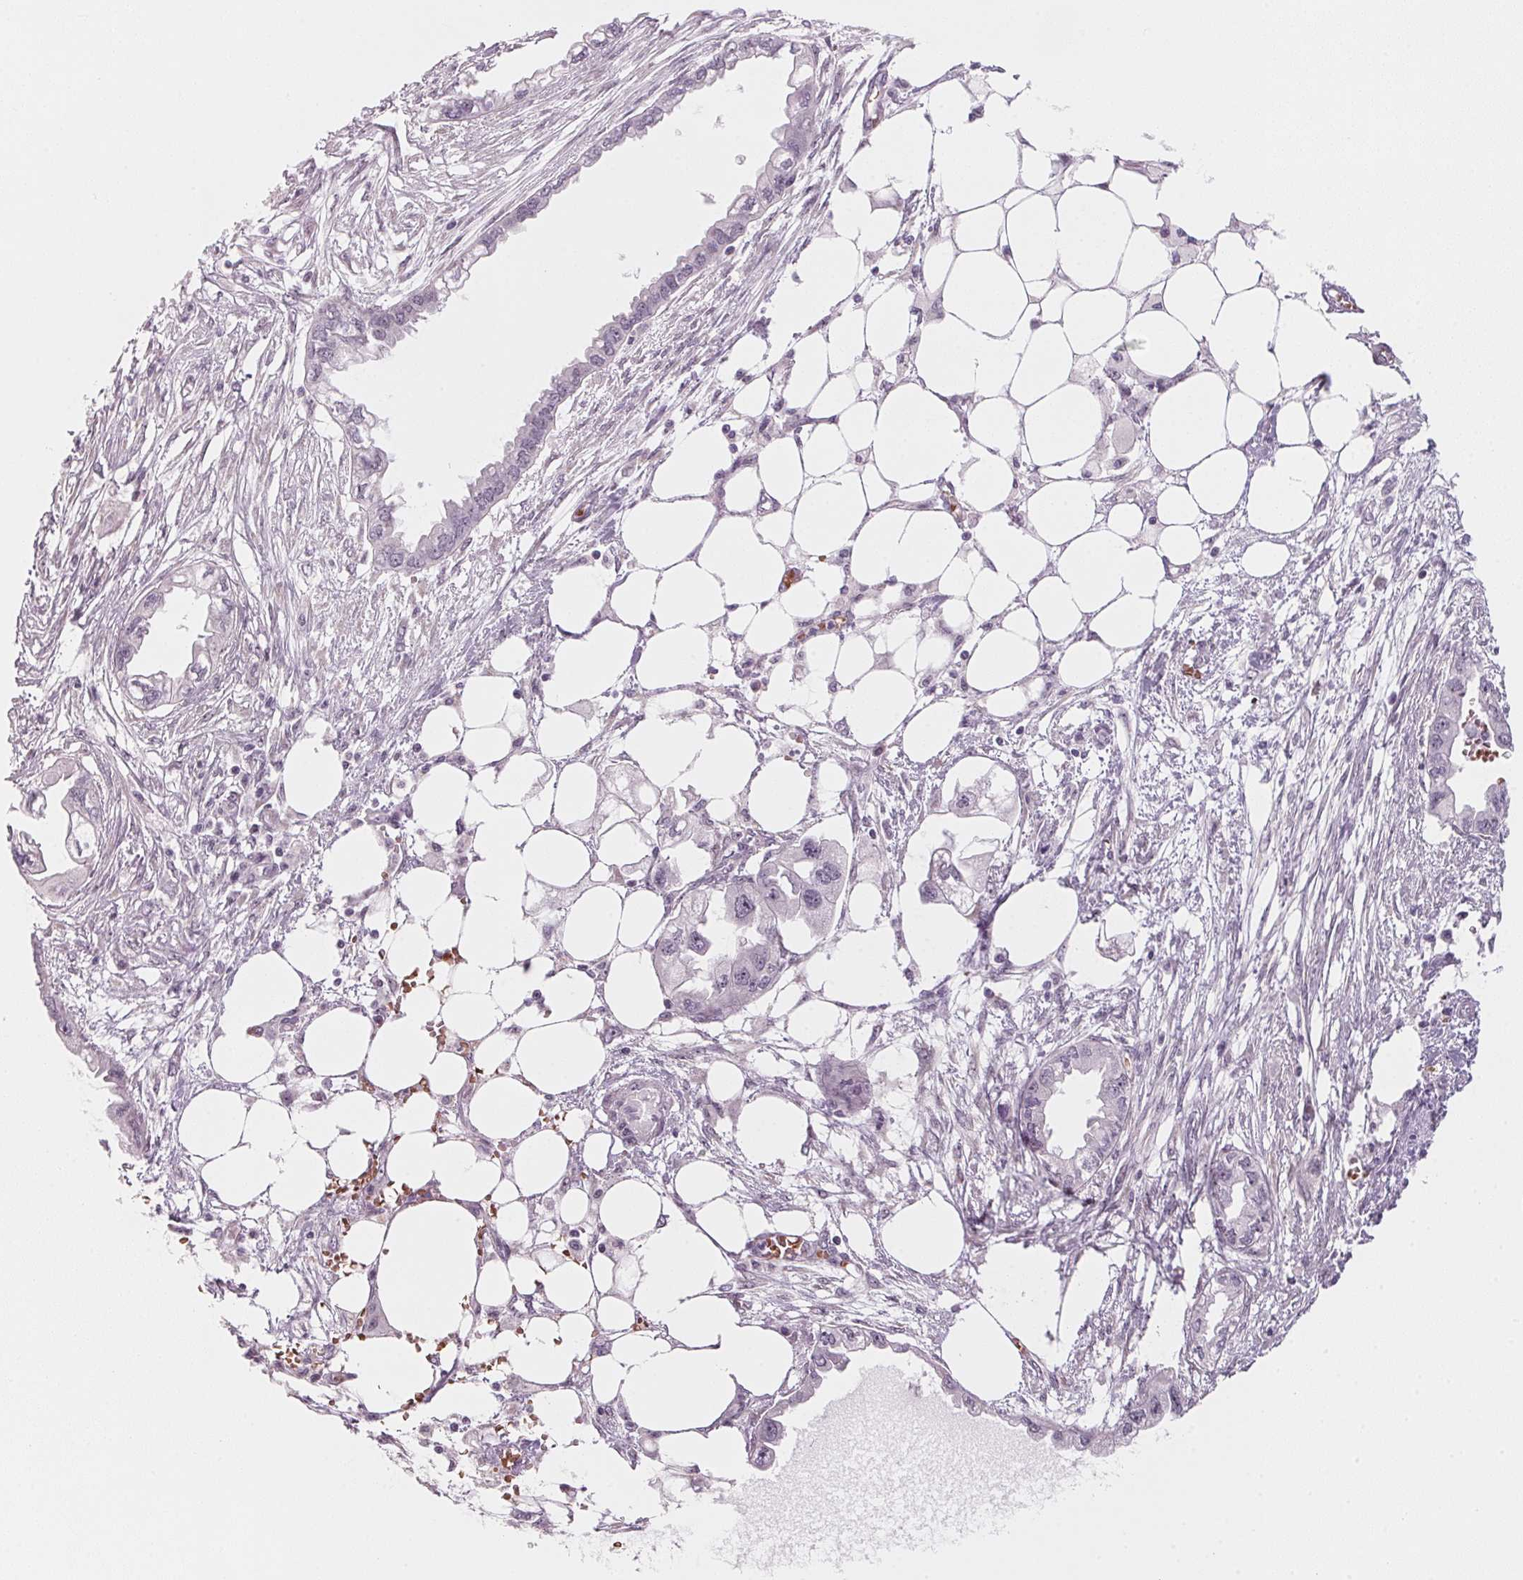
{"staining": {"intensity": "negative", "quantity": "none", "location": "none"}, "tissue": "endometrial cancer", "cell_type": "Tumor cells", "image_type": "cancer", "snomed": [{"axis": "morphology", "description": "Adenocarcinoma, NOS"}, {"axis": "morphology", "description": "Adenocarcinoma, metastatic, NOS"}, {"axis": "topography", "description": "Adipose tissue"}, {"axis": "topography", "description": "Endometrium"}], "caption": "This is a micrograph of immunohistochemistry staining of endometrial adenocarcinoma, which shows no positivity in tumor cells. The staining was performed using DAB (3,3'-diaminobenzidine) to visualize the protein expression in brown, while the nuclei were stained in blue with hematoxylin (Magnification: 20x).", "gene": "DNTTIP2", "patient": {"sex": "female", "age": 67}}